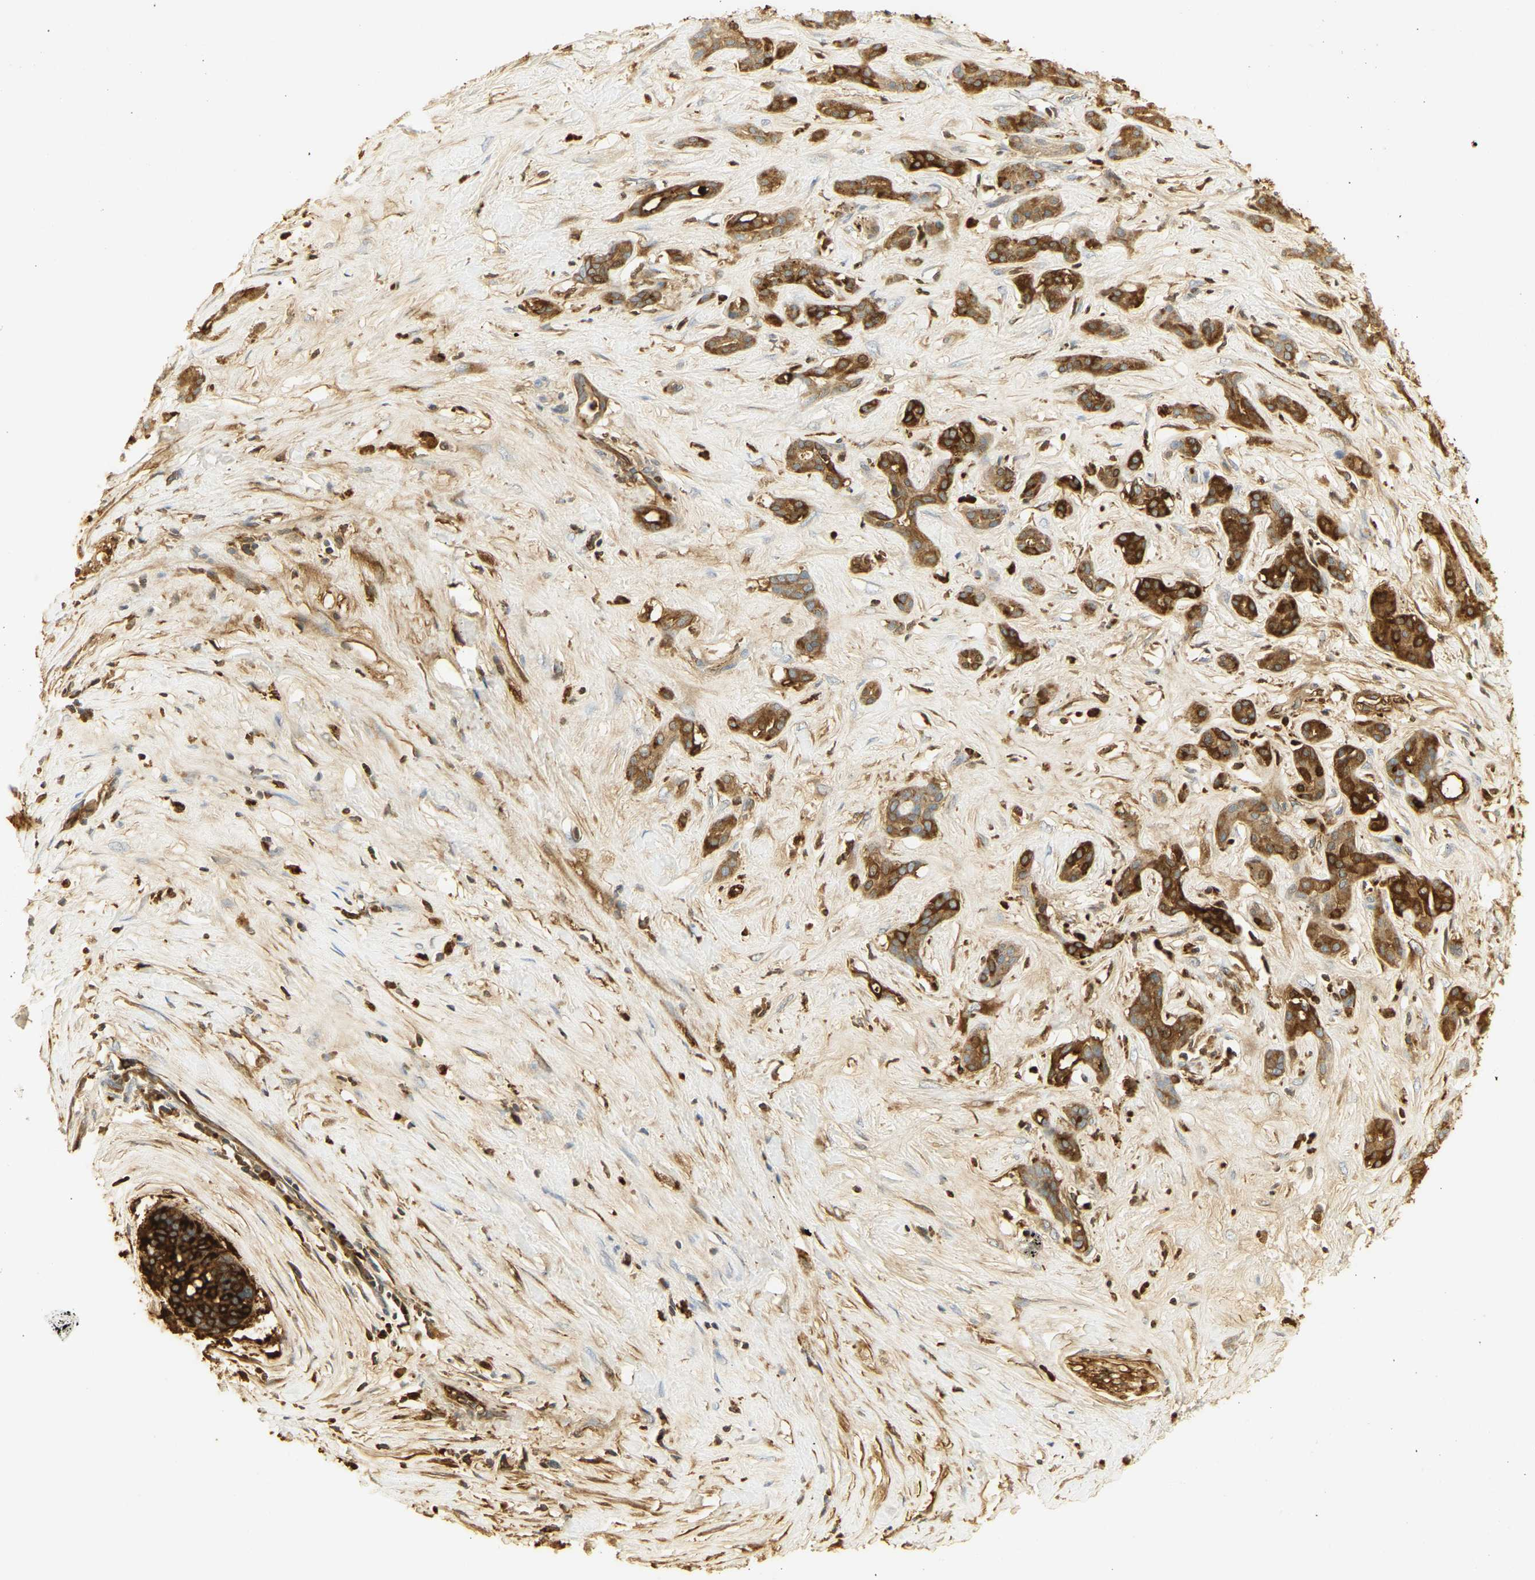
{"staining": {"intensity": "strong", "quantity": ">75%", "location": "cytoplasmic/membranous"}, "tissue": "pancreatic cancer", "cell_type": "Tumor cells", "image_type": "cancer", "snomed": [{"axis": "morphology", "description": "Adenocarcinoma, NOS"}, {"axis": "topography", "description": "Pancreas"}], "caption": "Pancreatic cancer (adenocarcinoma) tissue shows strong cytoplasmic/membranous positivity in approximately >75% of tumor cells, visualized by immunohistochemistry. (IHC, brightfield microscopy, high magnification).", "gene": "CEACAM5", "patient": {"sex": "male", "age": 41}}